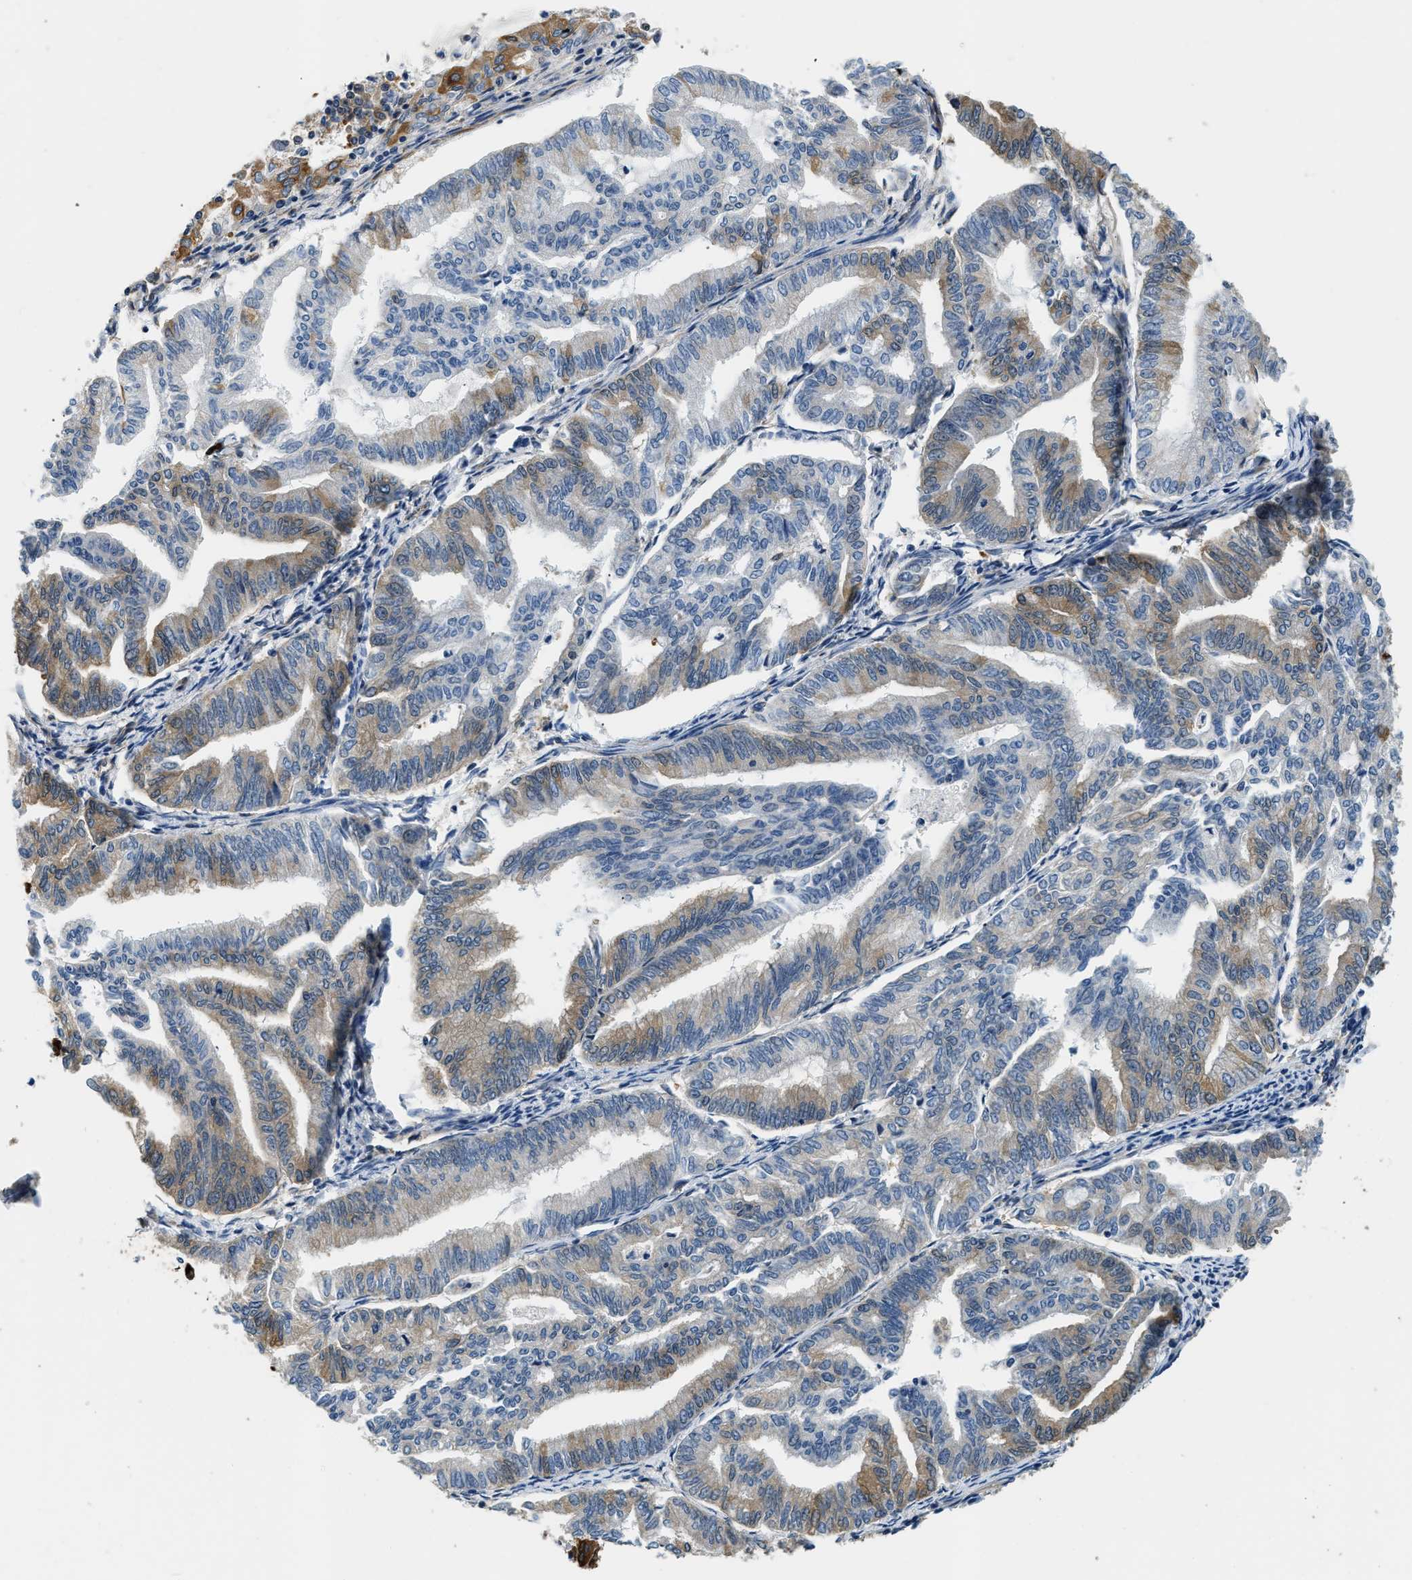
{"staining": {"intensity": "moderate", "quantity": "<25%", "location": "cytoplasmic/membranous"}, "tissue": "endometrial cancer", "cell_type": "Tumor cells", "image_type": "cancer", "snomed": [{"axis": "morphology", "description": "Adenocarcinoma, NOS"}, {"axis": "topography", "description": "Endometrium"}], "caption": "Immunohistochemistry of human endometrial cancer (adenocarcinoma) reveals low levels of moderate cytoplasmic/membranous expression in approximately <25% of tumor cells. Using DAB (3,3'-diaminobenzidine) (brown) and hematoxylin (blue) stains, captured at high magnification using brightfield microscopy.", "gene": "PPP2R1B", "patient": {"sex": "female", "age": 79}}